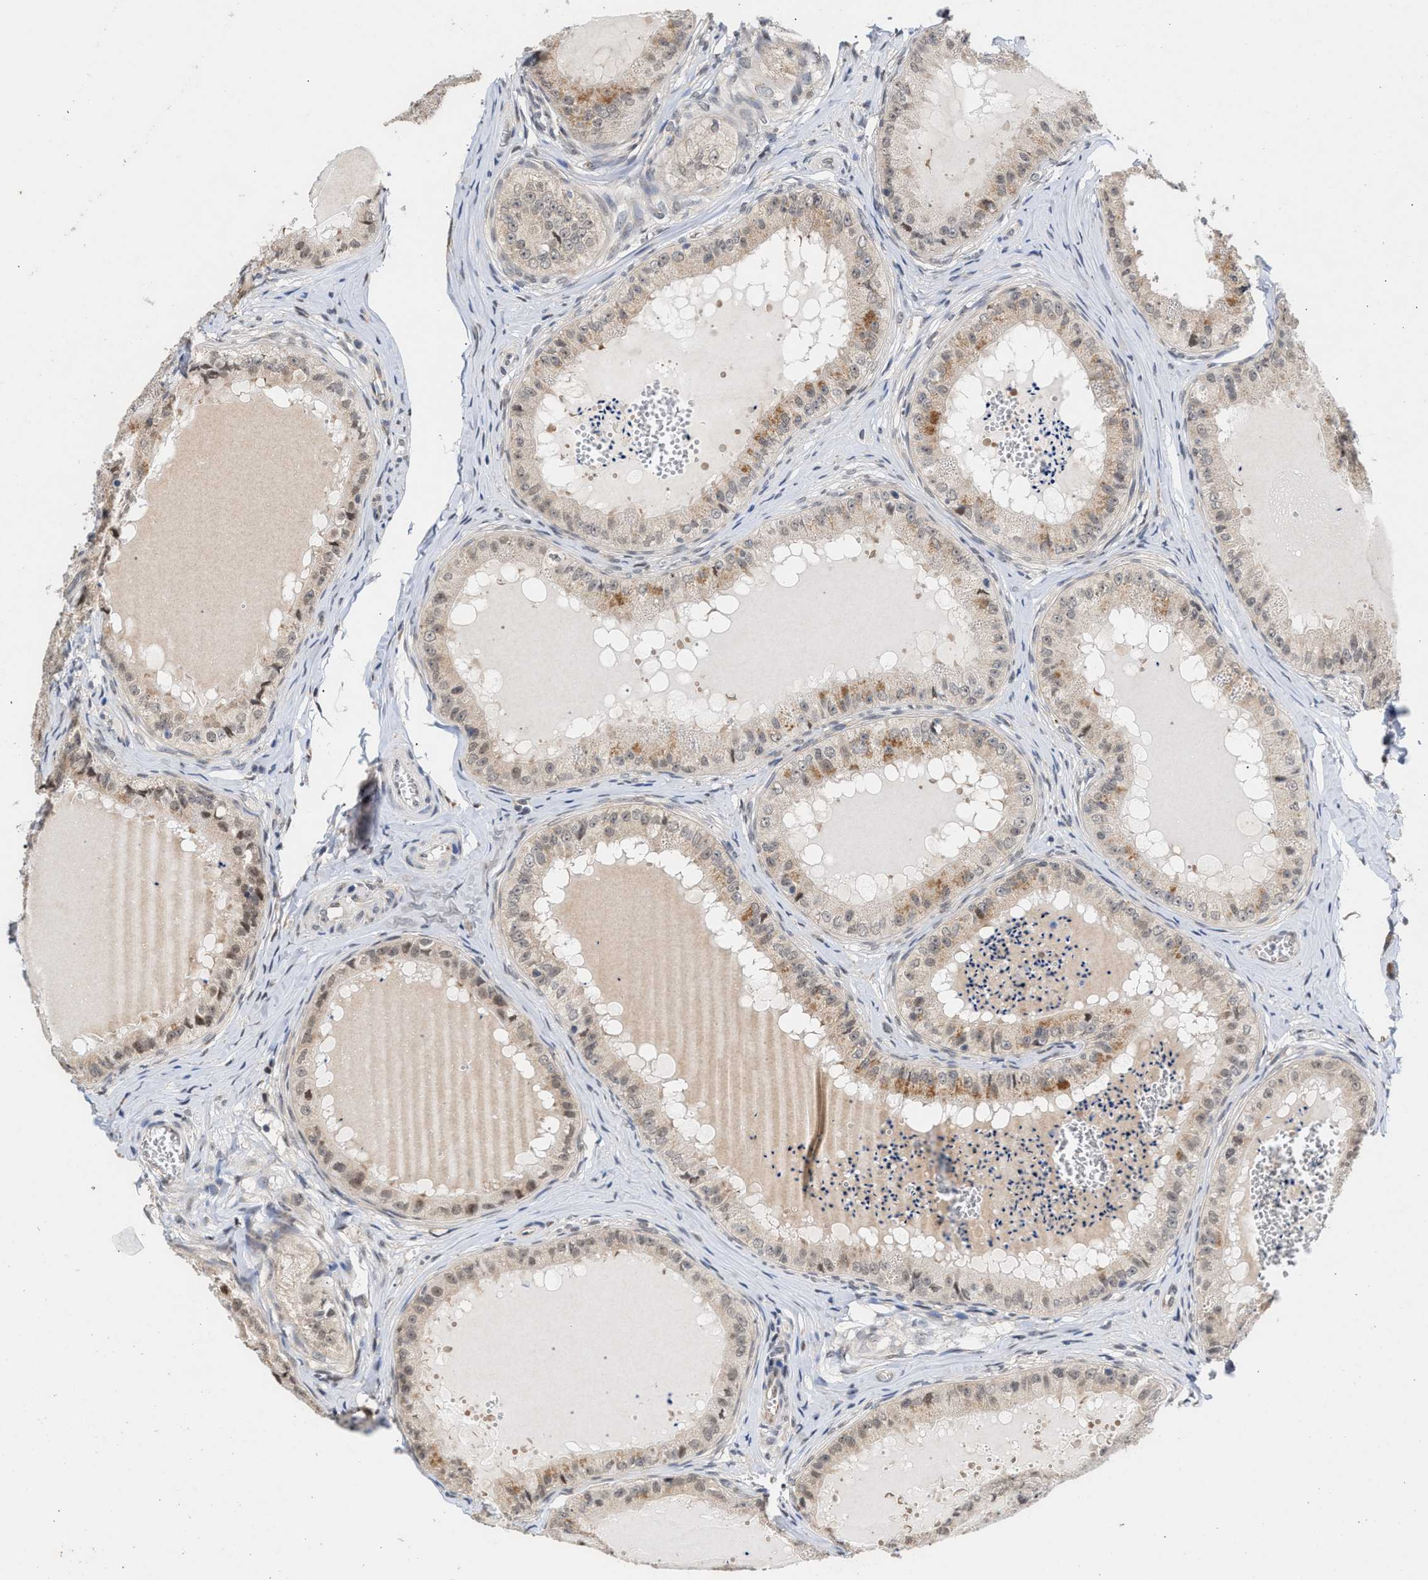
{"staining": {"intensity": "moderate", "quantity": ">75%", "location": "cytoplasmic/membranous"}, "tissue": "epididymis", "cell_type": "Glandular cells", "image_type": "normal", "snomed": [{"axis": "morphology", "description": "Normal tissue, NOS"}, {"axis": "topography", "description": "Epididymis"}], "caption": "The micrograph shows staining of benign epididymis, revealing moderate cytoplasmic/membranous protein expression (brown color) within glandular cells.", "gene": "MKNK2", "patient": {"sex": "male", "age": 31}}